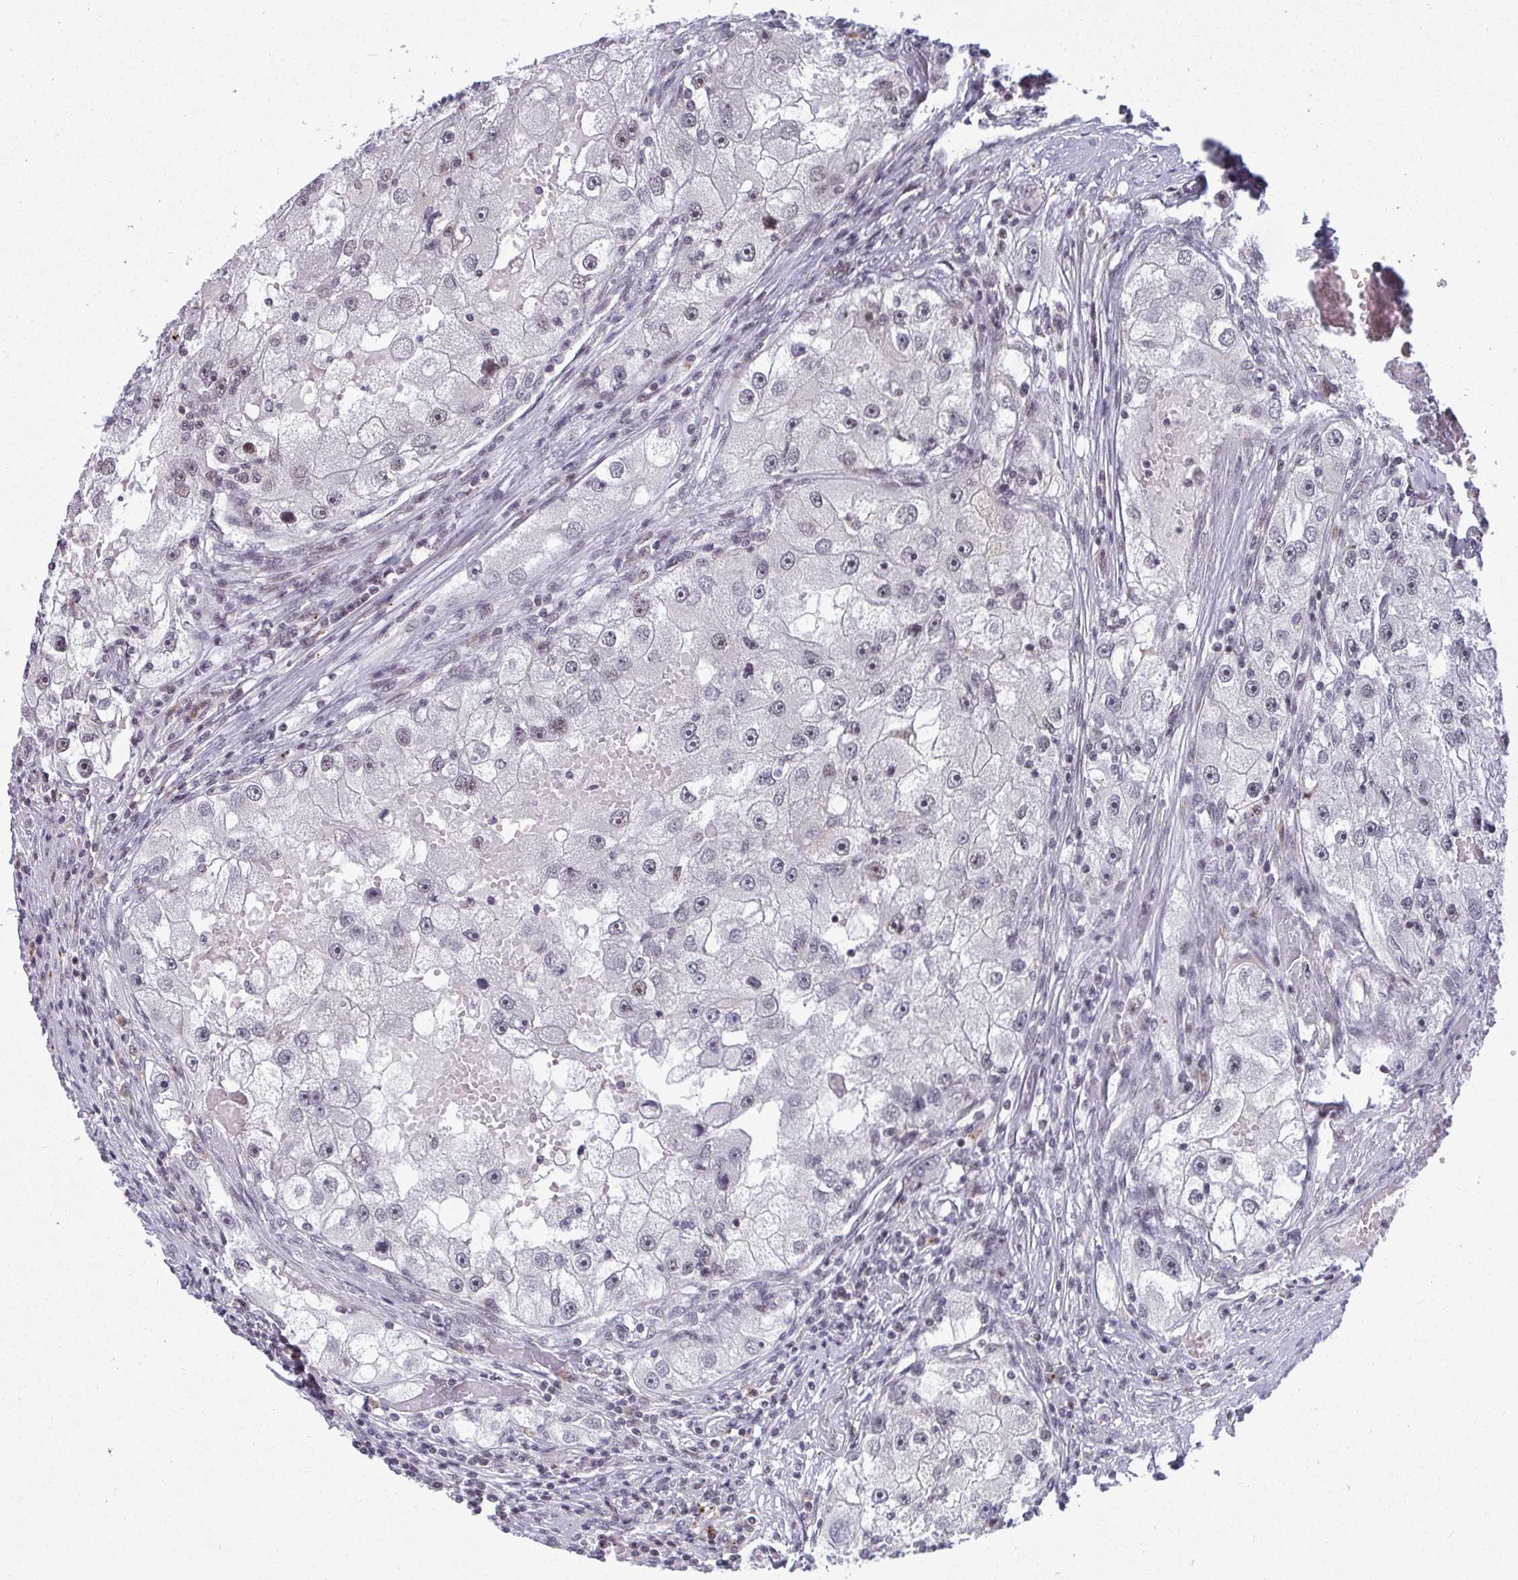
{"staining": {"intensity": "weak", "quantity": "<25%", "location": "nuclear"}, "tissue": "renal cancer", "cell_type": "Tumor cells", "image_type": "cancer", "snomed": [{"axis": "morphology", "description": "Adenocarcinoma, NOS"}, {"axis": "topography", "description": "Kidney"}], "caption": "IHC histopathology image of neoplastic tissue: renal cancer (adenocarcinoma) stained with DAB (3,3'-diaminobenzidine) demonstrates no significant protein positivity in tumor cells.", "gene": "ATF1", "patient": {"sex": "male", "age": 63}}